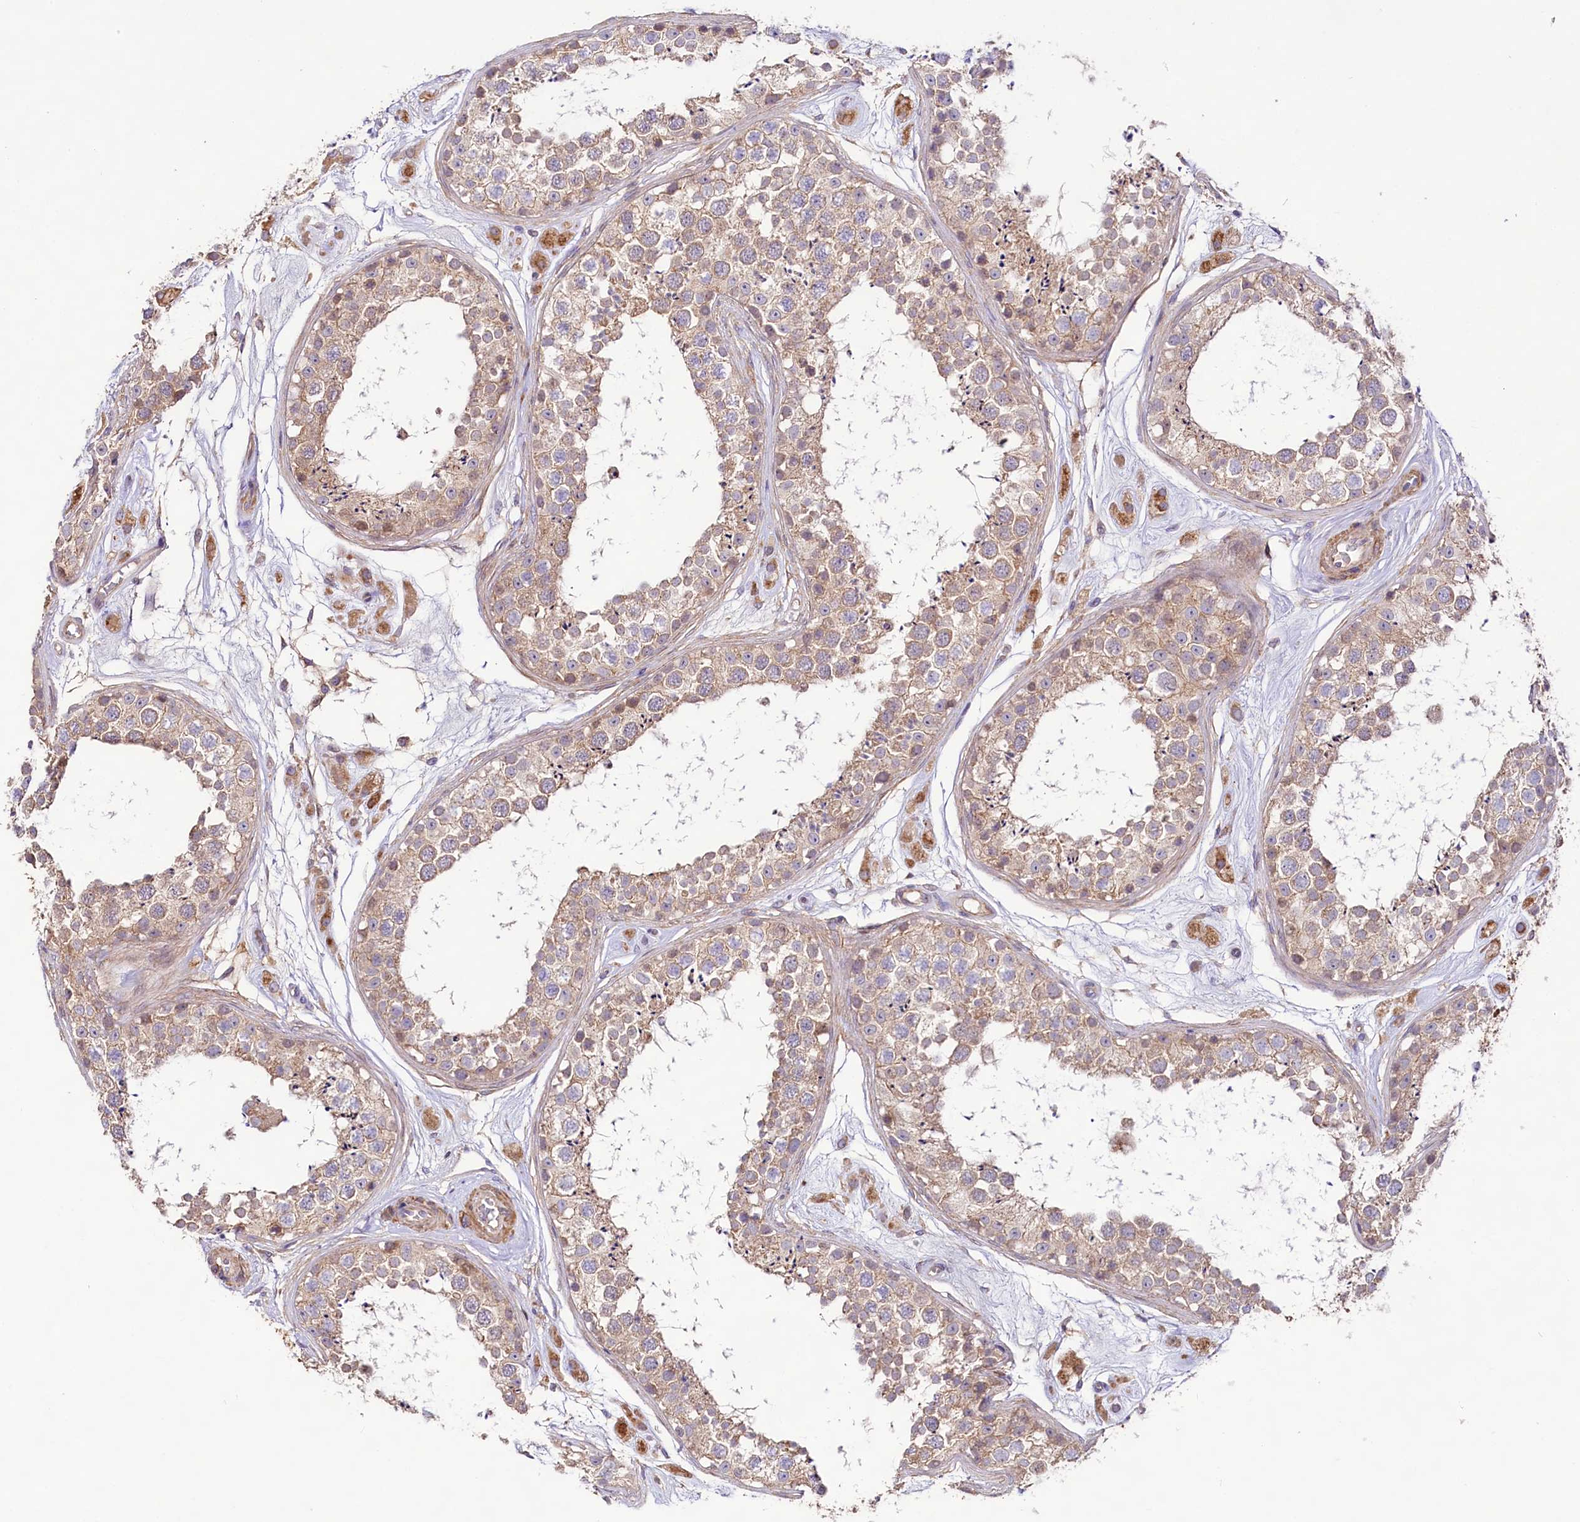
{"staining": {"intensity": "weak", "quantity": ">75%", "location": "cytoplasmic/membranous"}, "tissue": "testis", "cell_type": "Cells in seminiferous ducts", "image_type": "normal", "snomed": [{"axis": "morphology", "description": "Normal tissue, NOS"}, {"axis": "topography", "description": "Testis"}], "caption": "Weak cytoplasmic/membranous staining is seen in approximately >75% of cells in seminiferous ducts in benign testis. (DAB IHC, brown staining for protein, blue staining for nuclei).", "gene": "VPS11", "patient": {"sex": "male", "age": 25}}